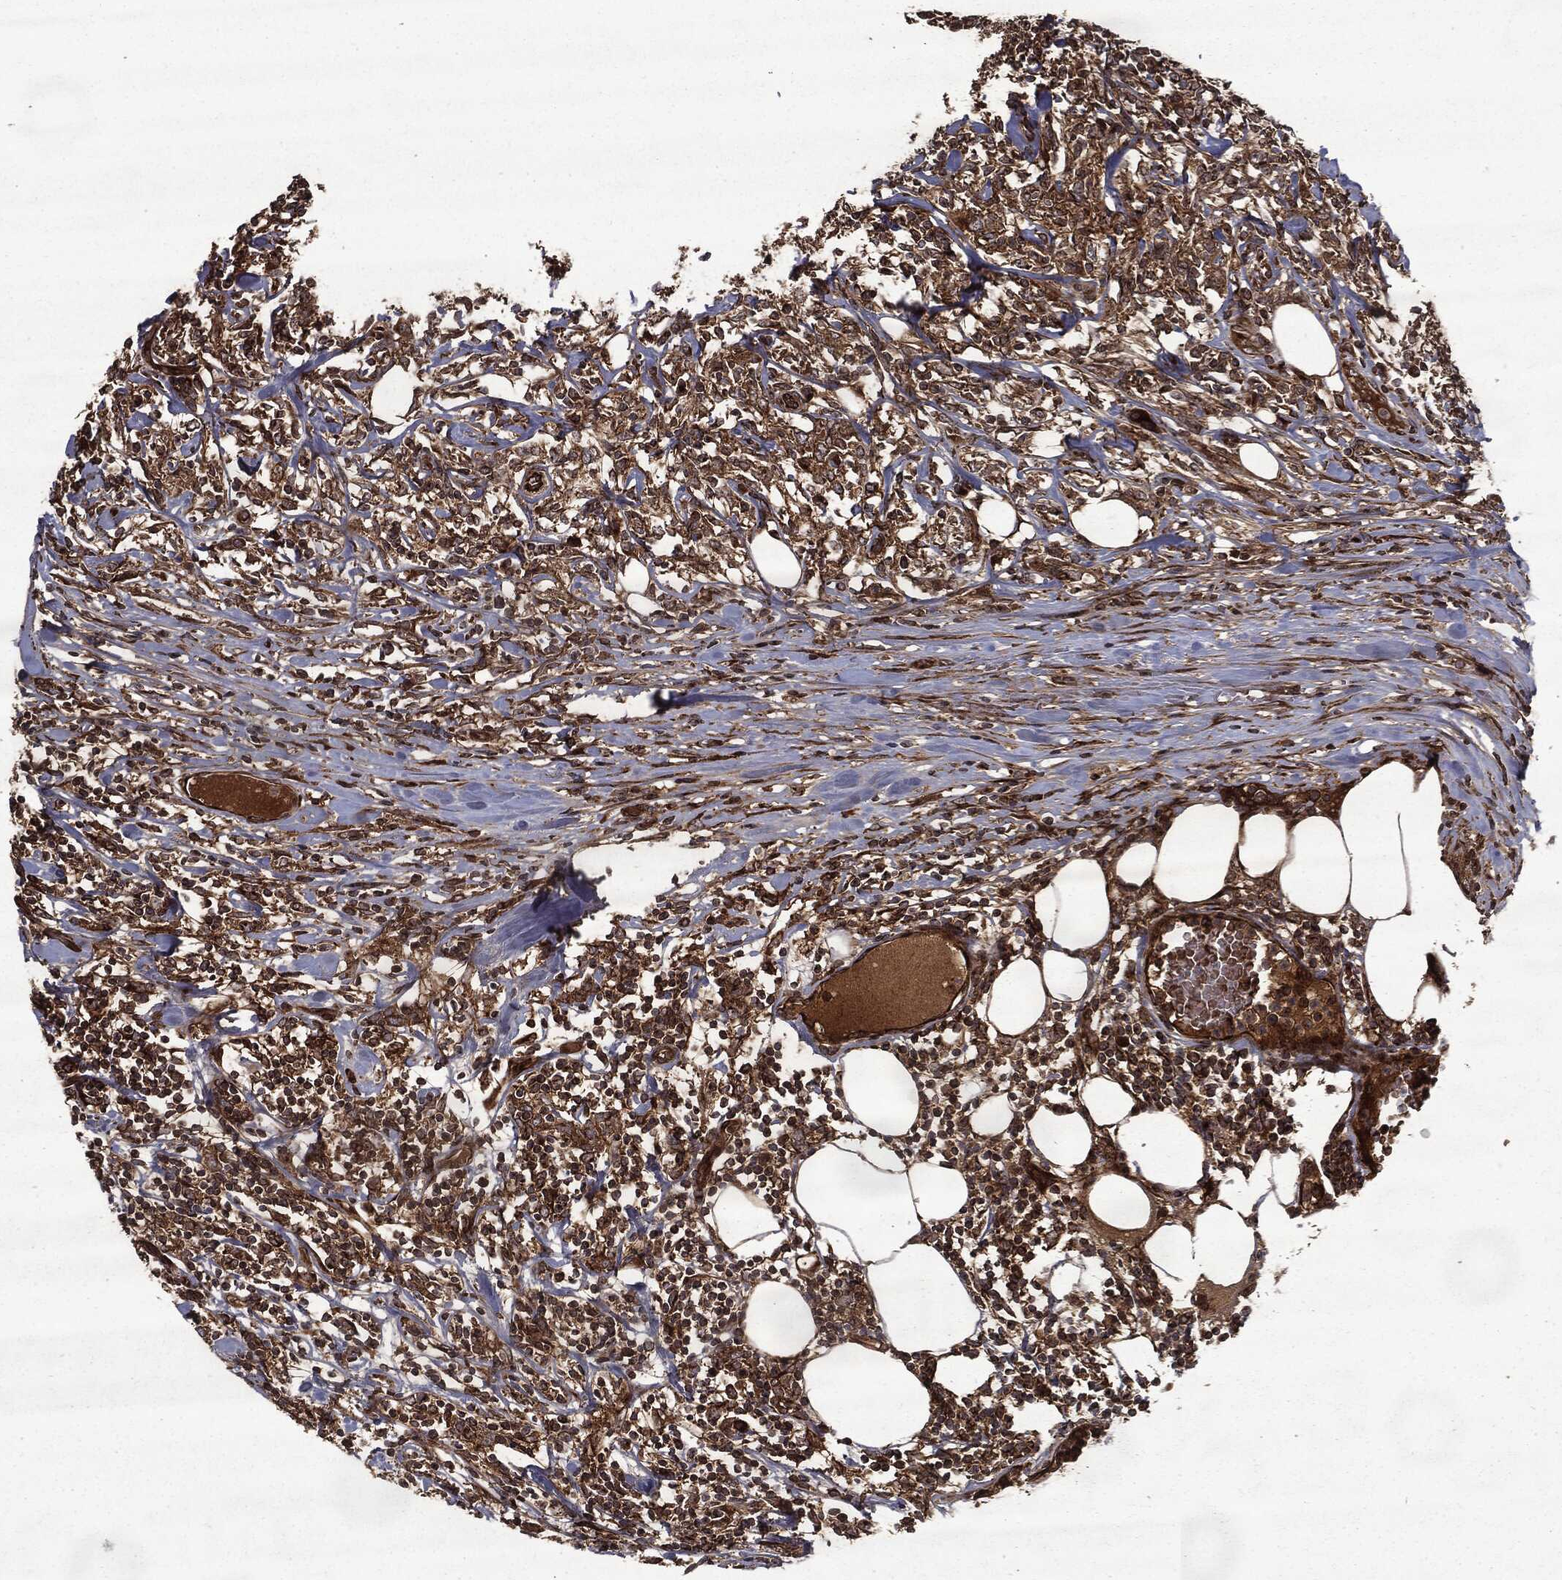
{"staining": {"intensity": "moderate", "quantity": ">75%", "location": "cytoplasmic/membranous"}, "tissue": "lymphoma", "cell_type": "Tumor cells", "image_type": "cancer", "snomed": [{"axis": "morphology", "description": "Malignant lymphoma, non-Hodgkin's type, High grade"}, {"axis": "topography", "description": "Lymph node"}], "caption": "Protein staining exhibits moderate cytoplasmic/membranous expression in about >75% of tumor cells in lymphoma. Using DAB (brown) and hematoxylin (blue) stains, captured at high magnification using brightfield microscopy.", "gene": "HTT", "patient": {"sex": "female", "age": 84}}